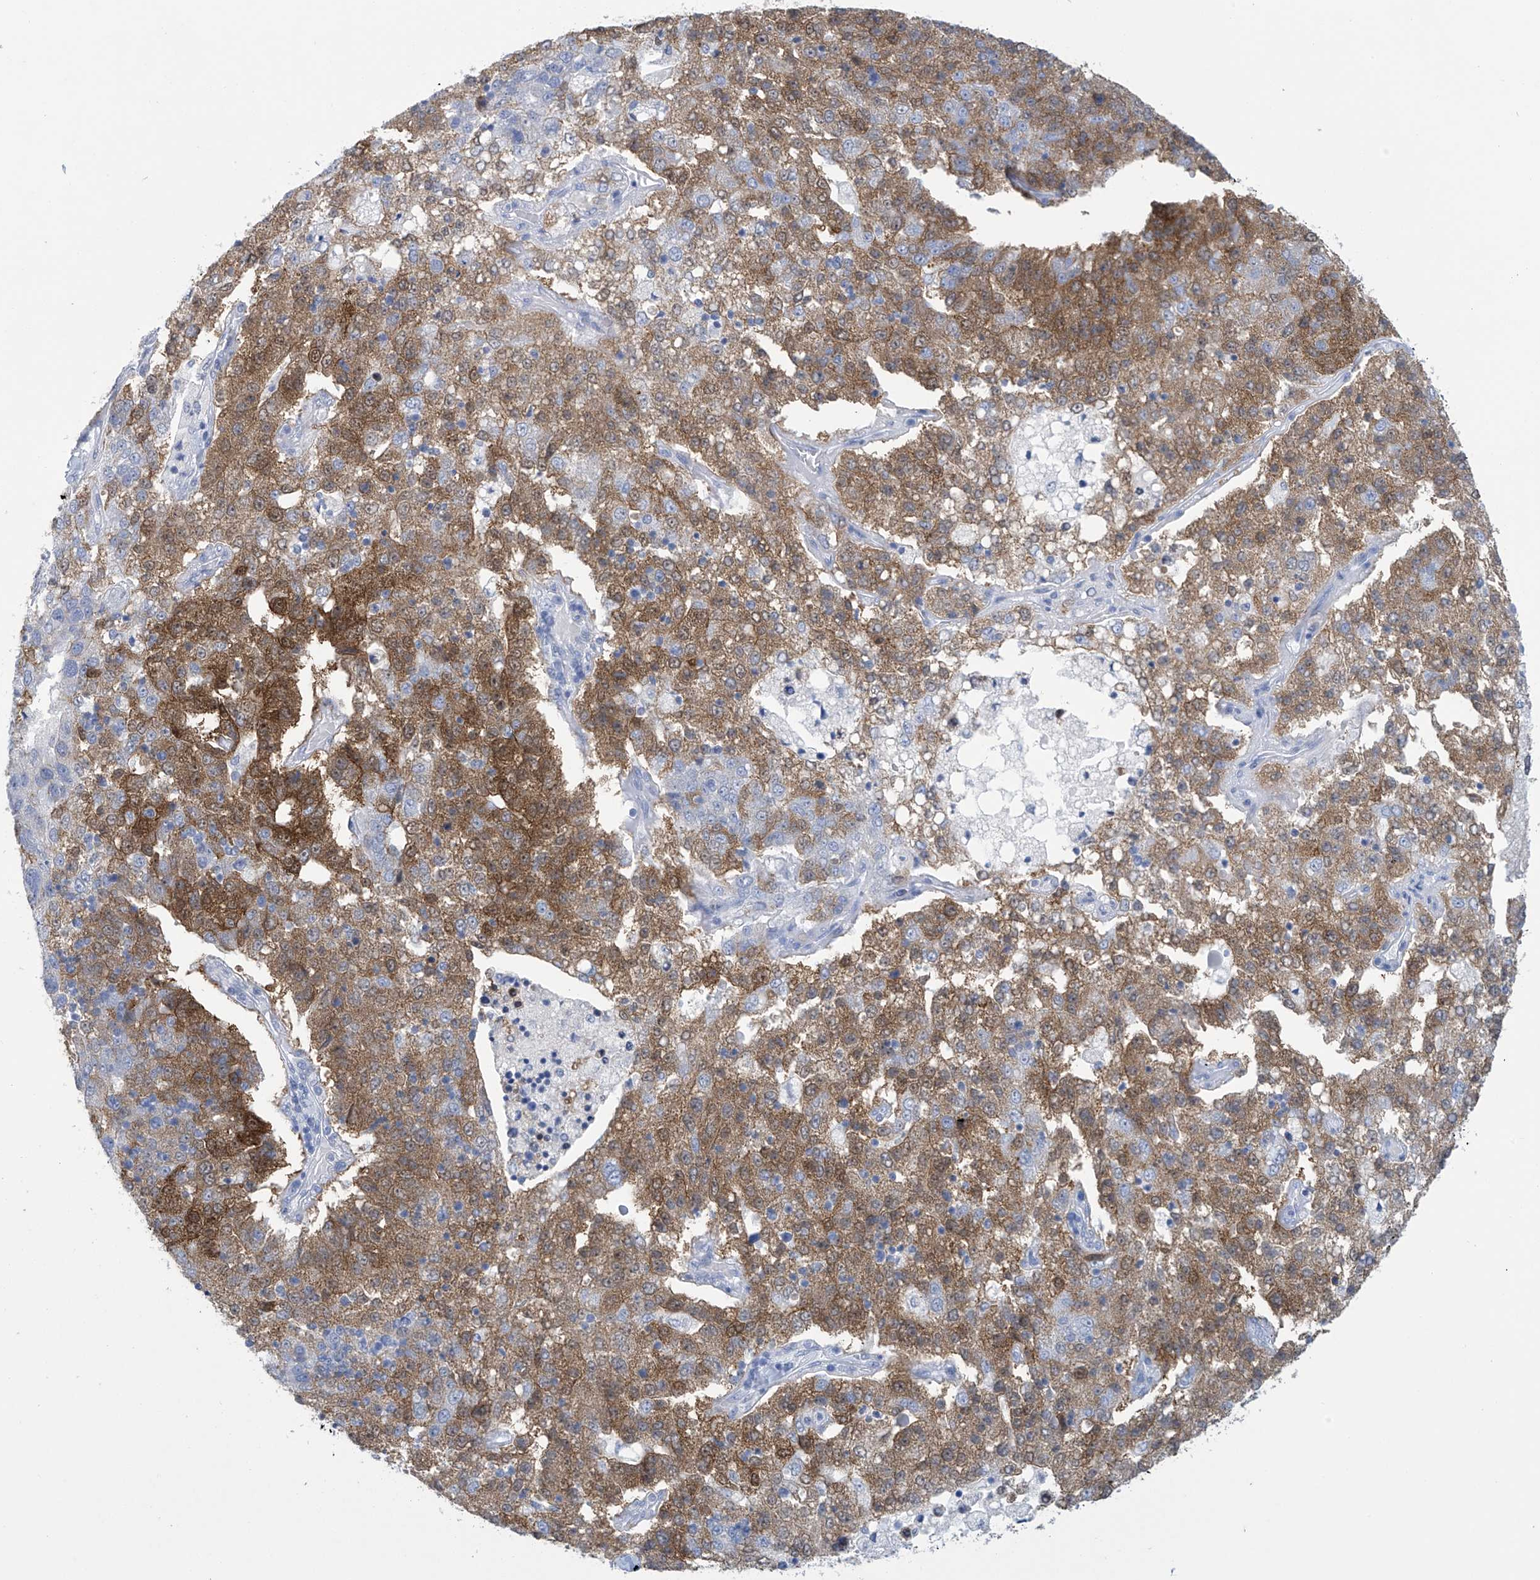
{"staining": {"intensity": "moderate", "quantity": "25%-75%", "location": "cytoplasmic/membranous"}, "tissue": "pancreatic cancer", "cell_type": "Tumor cells", "image_type": "cancer", "snomed": [{"axis": "morphology", "description": "Adenocarcinoma, NOS"}, {"axis": "topography", "description": "Pancreas"}], "caption": "Human pancreatic cancer stained for a protein (brown) exhibits moderate cytoplasmic/membranous positive staining in approximately 25%-75% of tumor cells.", "gene": "DSP", "patient": {"sex": "female", "age": 61}}